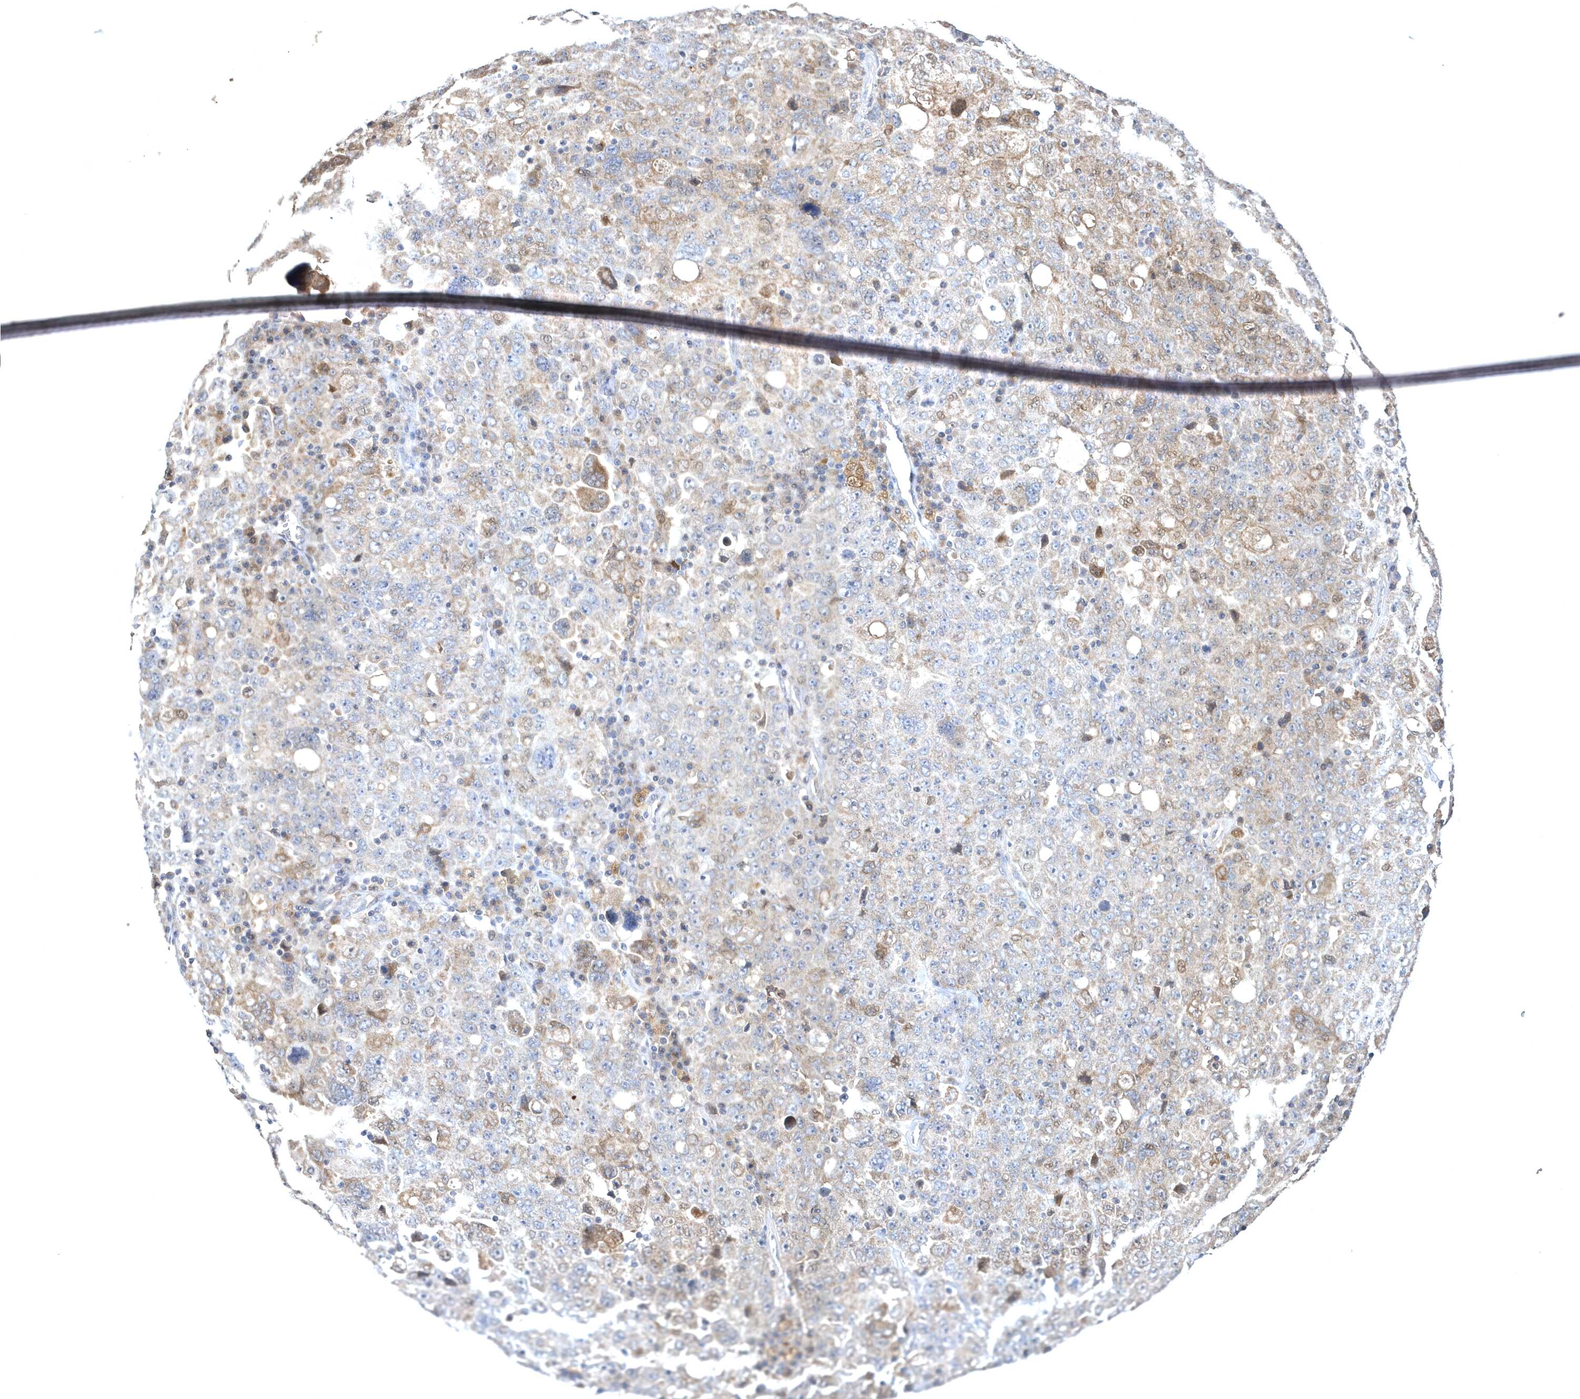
{"staining": {"intensity": "moderate", "quantity": "<25%", "location": "cytoplasmic/membranous"}, "tissue": "ovarian cancer", "cell_type": "Tumor cells", "image_type": "cancer", "snomed": [{"axis": "morphology", "description": "Carcinoma, endometroid"}, {"axis": "topography", "description": "Ovary"}], "caption": "There is low levels of moderate cytoplasmic/membranous staining in tumor cells of ovarian endometroid carcinoma, as demonstrated by immunohistochemical staining (brown color).", "gene": "HMGCS1", "patient": {"sex": "female", "age": 62}}